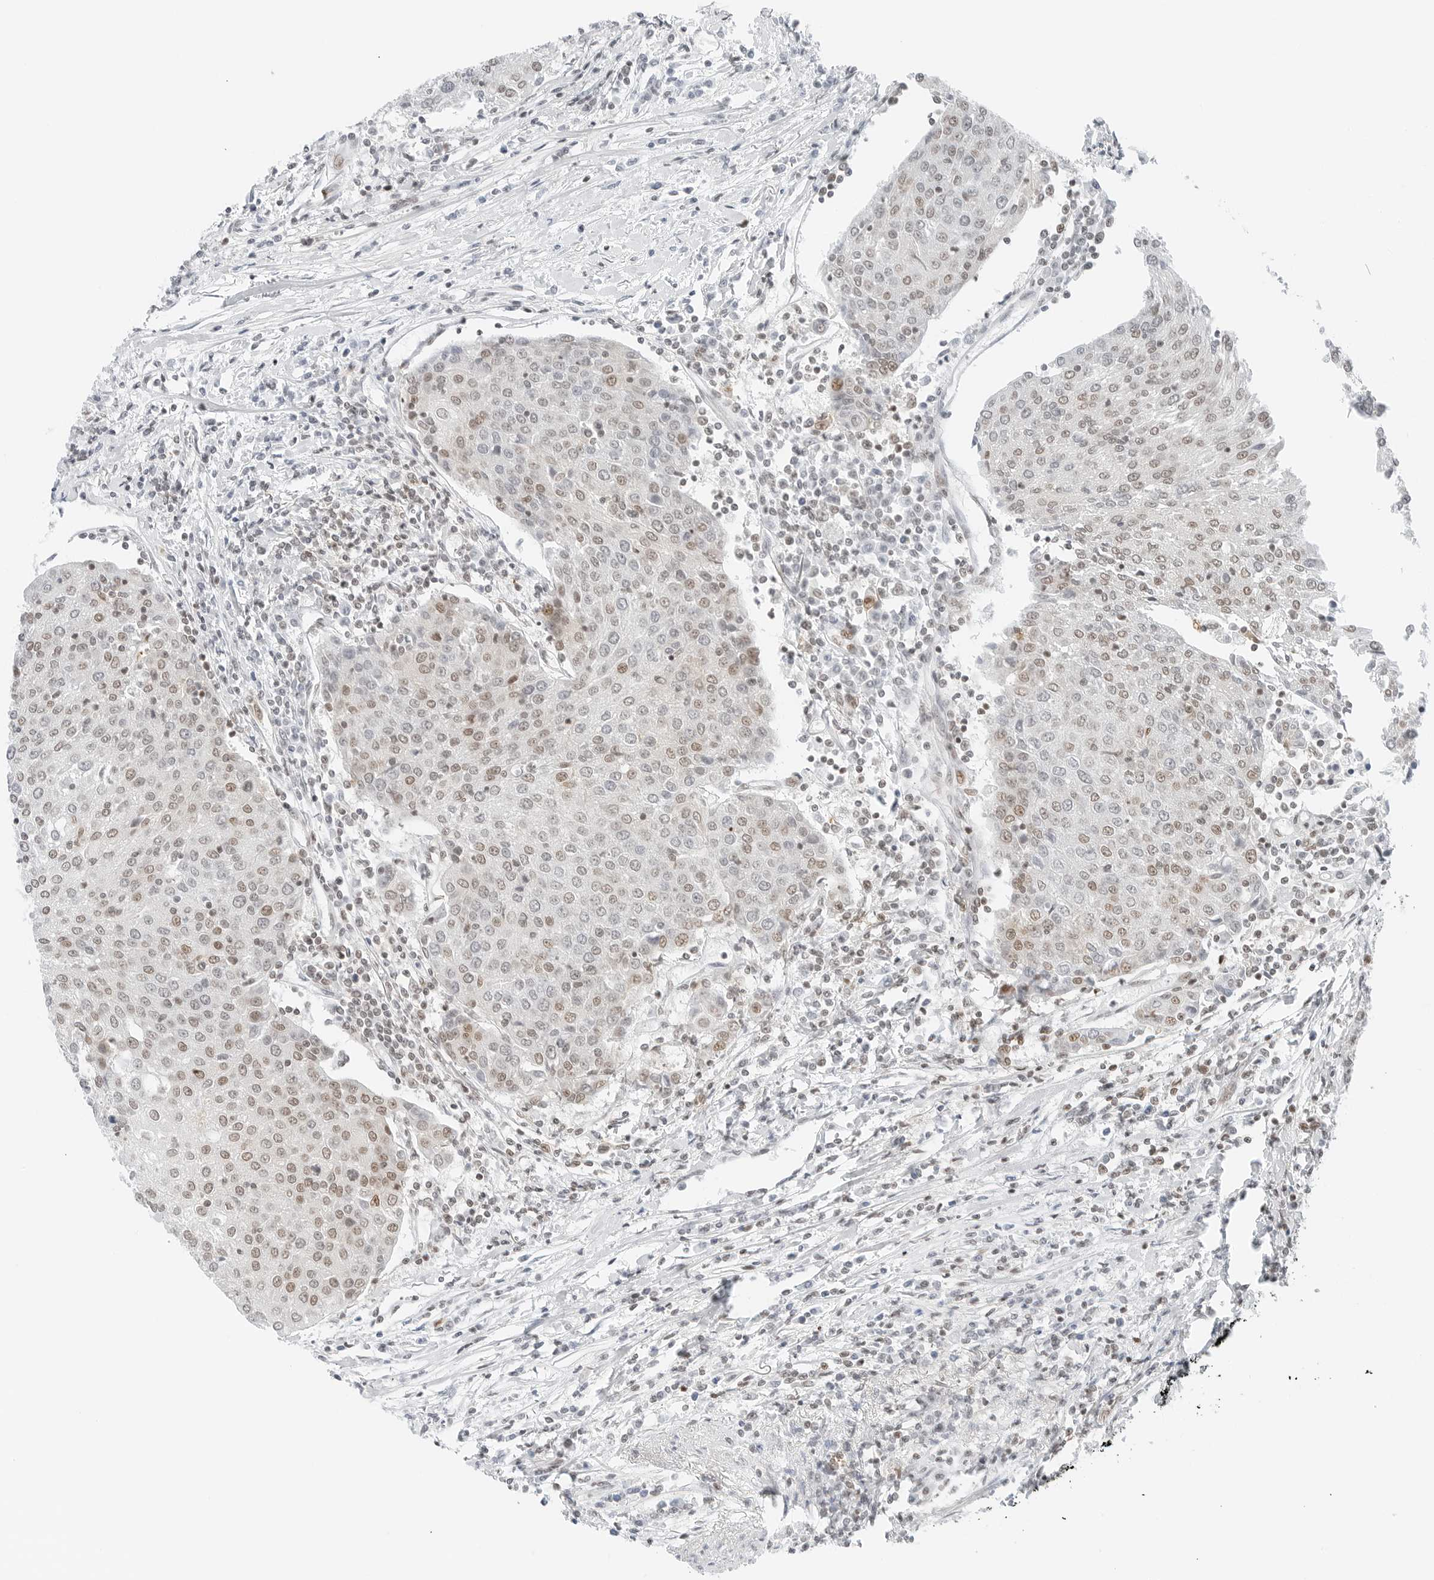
{"staining": {"intensity": "moderate", "quantity": "25%-75%", "location": "nuclear"}, "tissue": "urothelial cancer", "cell_type": "Tumor cells", "image_type": "cancer", "snomed": [{"axis": "morphology", "description": "Urothelial carcinoma, High grade"}, {"axis": "topography", "description": "Urinary bladder"}], "caption": "An image of urothelial cancer stained for a protein demonstrates moderate nuclear brown staining in tumor cells.", "gene": "CRTC2", "patient": {"sex": "female", "age": 85}}